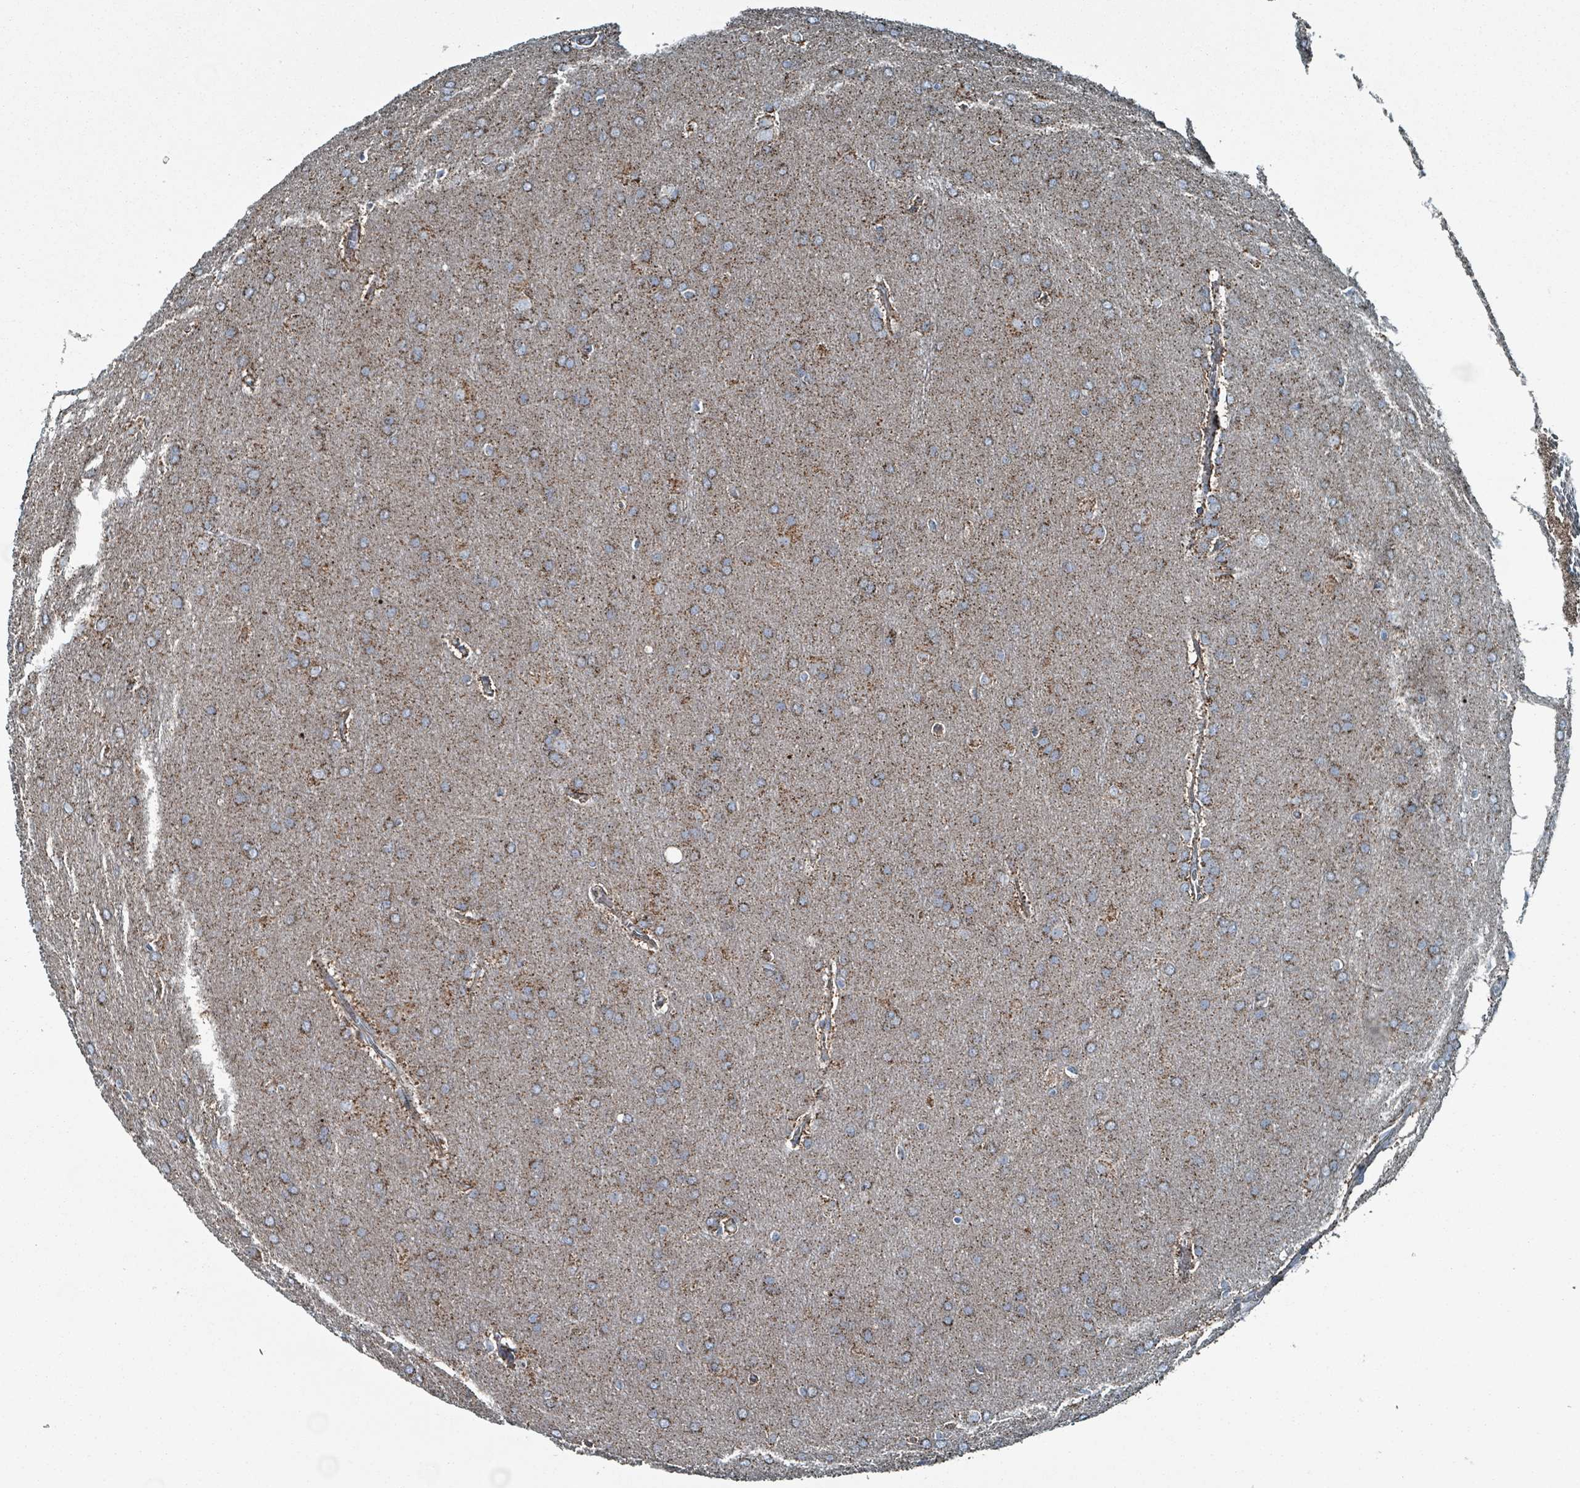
{"staining": {"intensity": "moderate", "quantity": ">75%", "location": "cytoplasmic/membranous"}, "tissue": "glioma", "cell_type": "Tumor cells", "image_type": "cancer", "snomed": [{"axis": "morphology", "description": "Glioma, malignant, Low grade"}, {"axis": "topography", "description": "Brain"}], "caption": "Immunohistochemistry staining of glioma, which displays medium levels of moderate cytoplasmic/membranous positivity in about >75% of tumor cells indicating moderate cytoplasmic/membranous protein positivity. The staining was performed using DAB (3,3'-diaminobenzidine) (brown) for protein detection and nuclei were counterstained in hematoxylin (blue).", "gene": "ABHD18", "patient": {"sex": "female", "age": 32}}